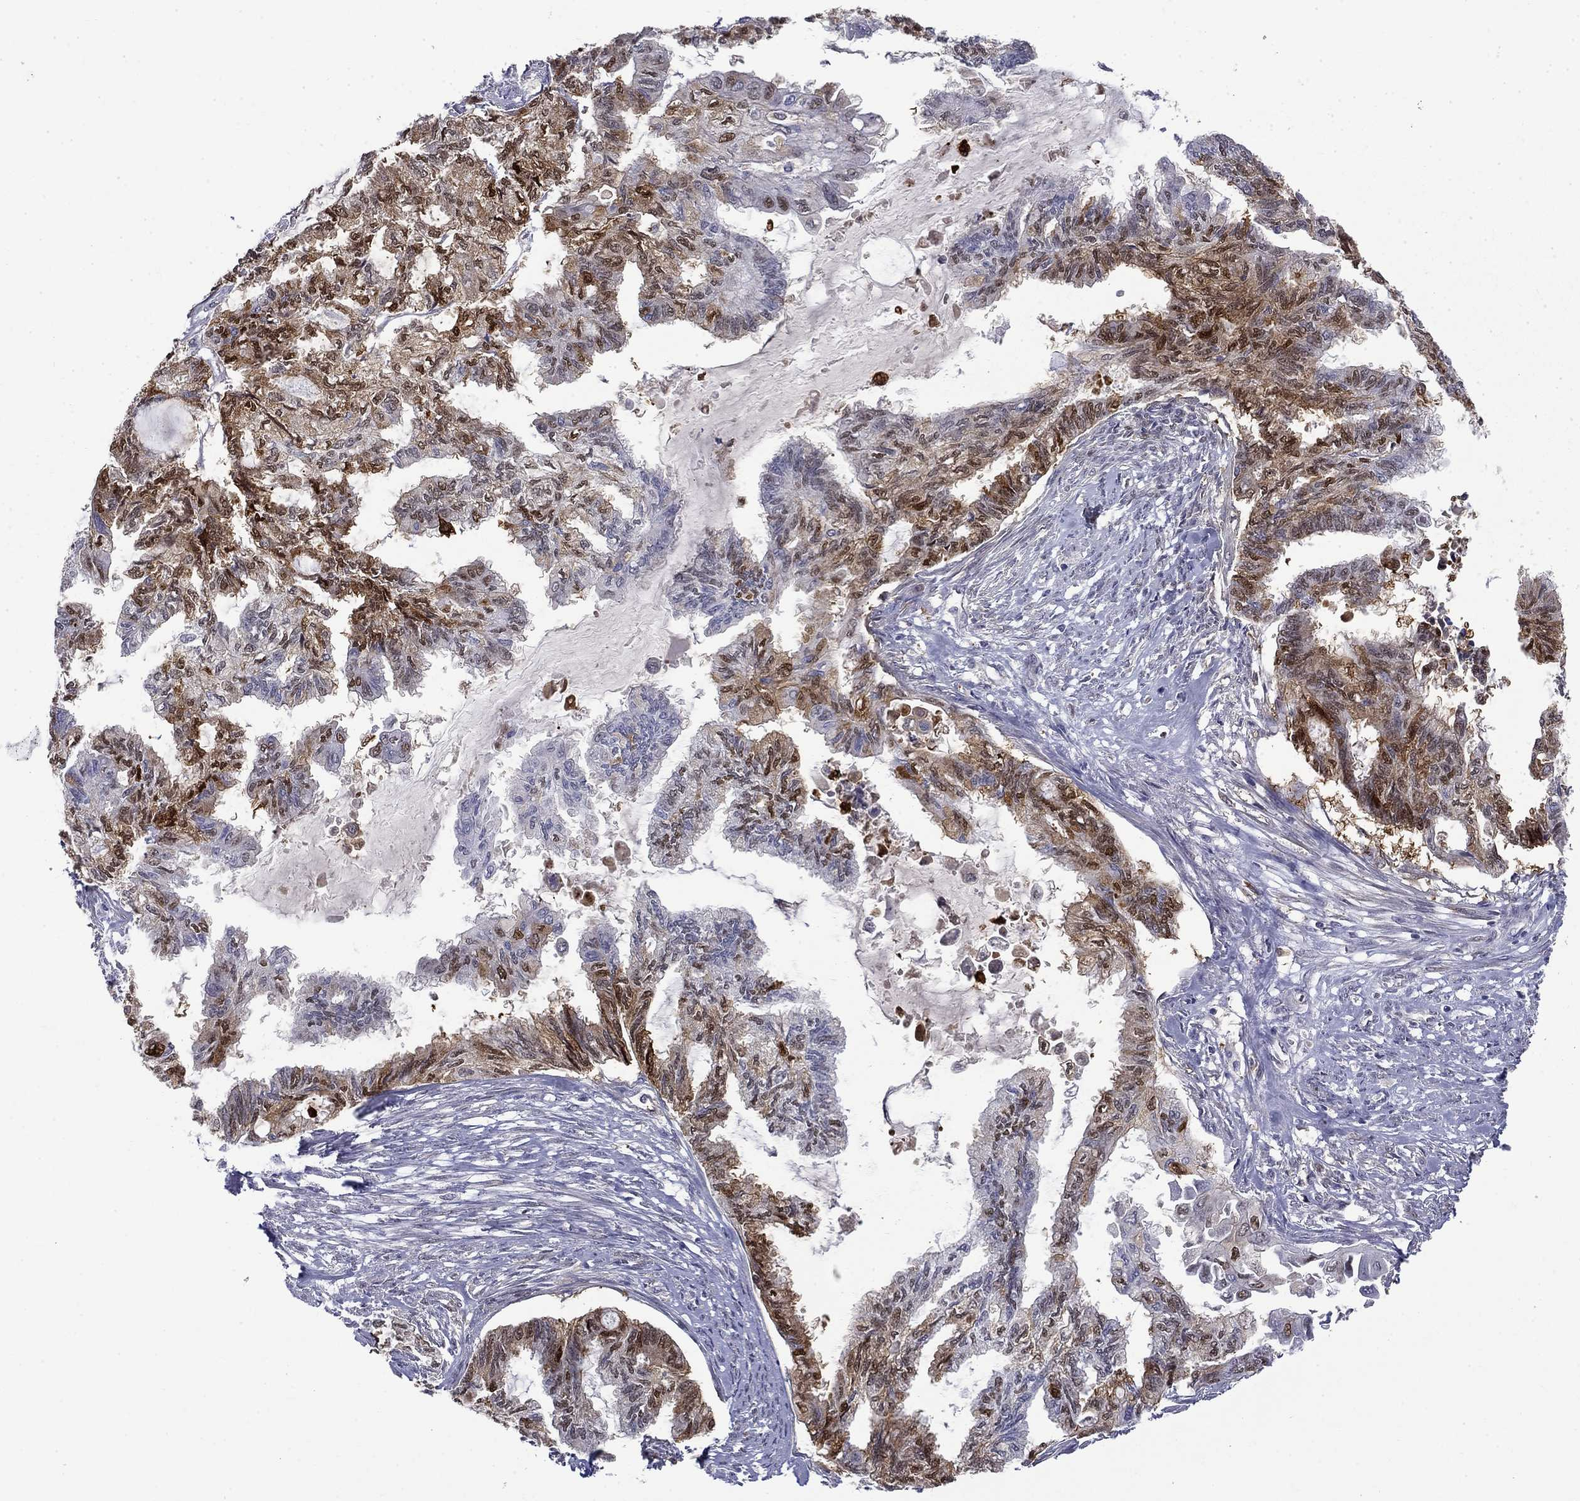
{"staining": {"intensity": "strong", "quantity": "25%-75%", "location": "cytoplasmic/membranous,nuclear"}, "tissue": "endometrial cancer", "cell_type": "Tumor cells", "image_type": "cancer", "snomed": [{"axis": "morphology", "description": "Adenocarcinoma, NOS"}, {"axis": "topography", "description": "Endometrium"}], "caption": "Endometrial adenocarcinoma stained for a protein demonstrates strong cytoplasmic/membranous and nuclear positivity in tumor cells.", "gene": "PCBP3", "patient": {"sex": "female", "age": 86}}